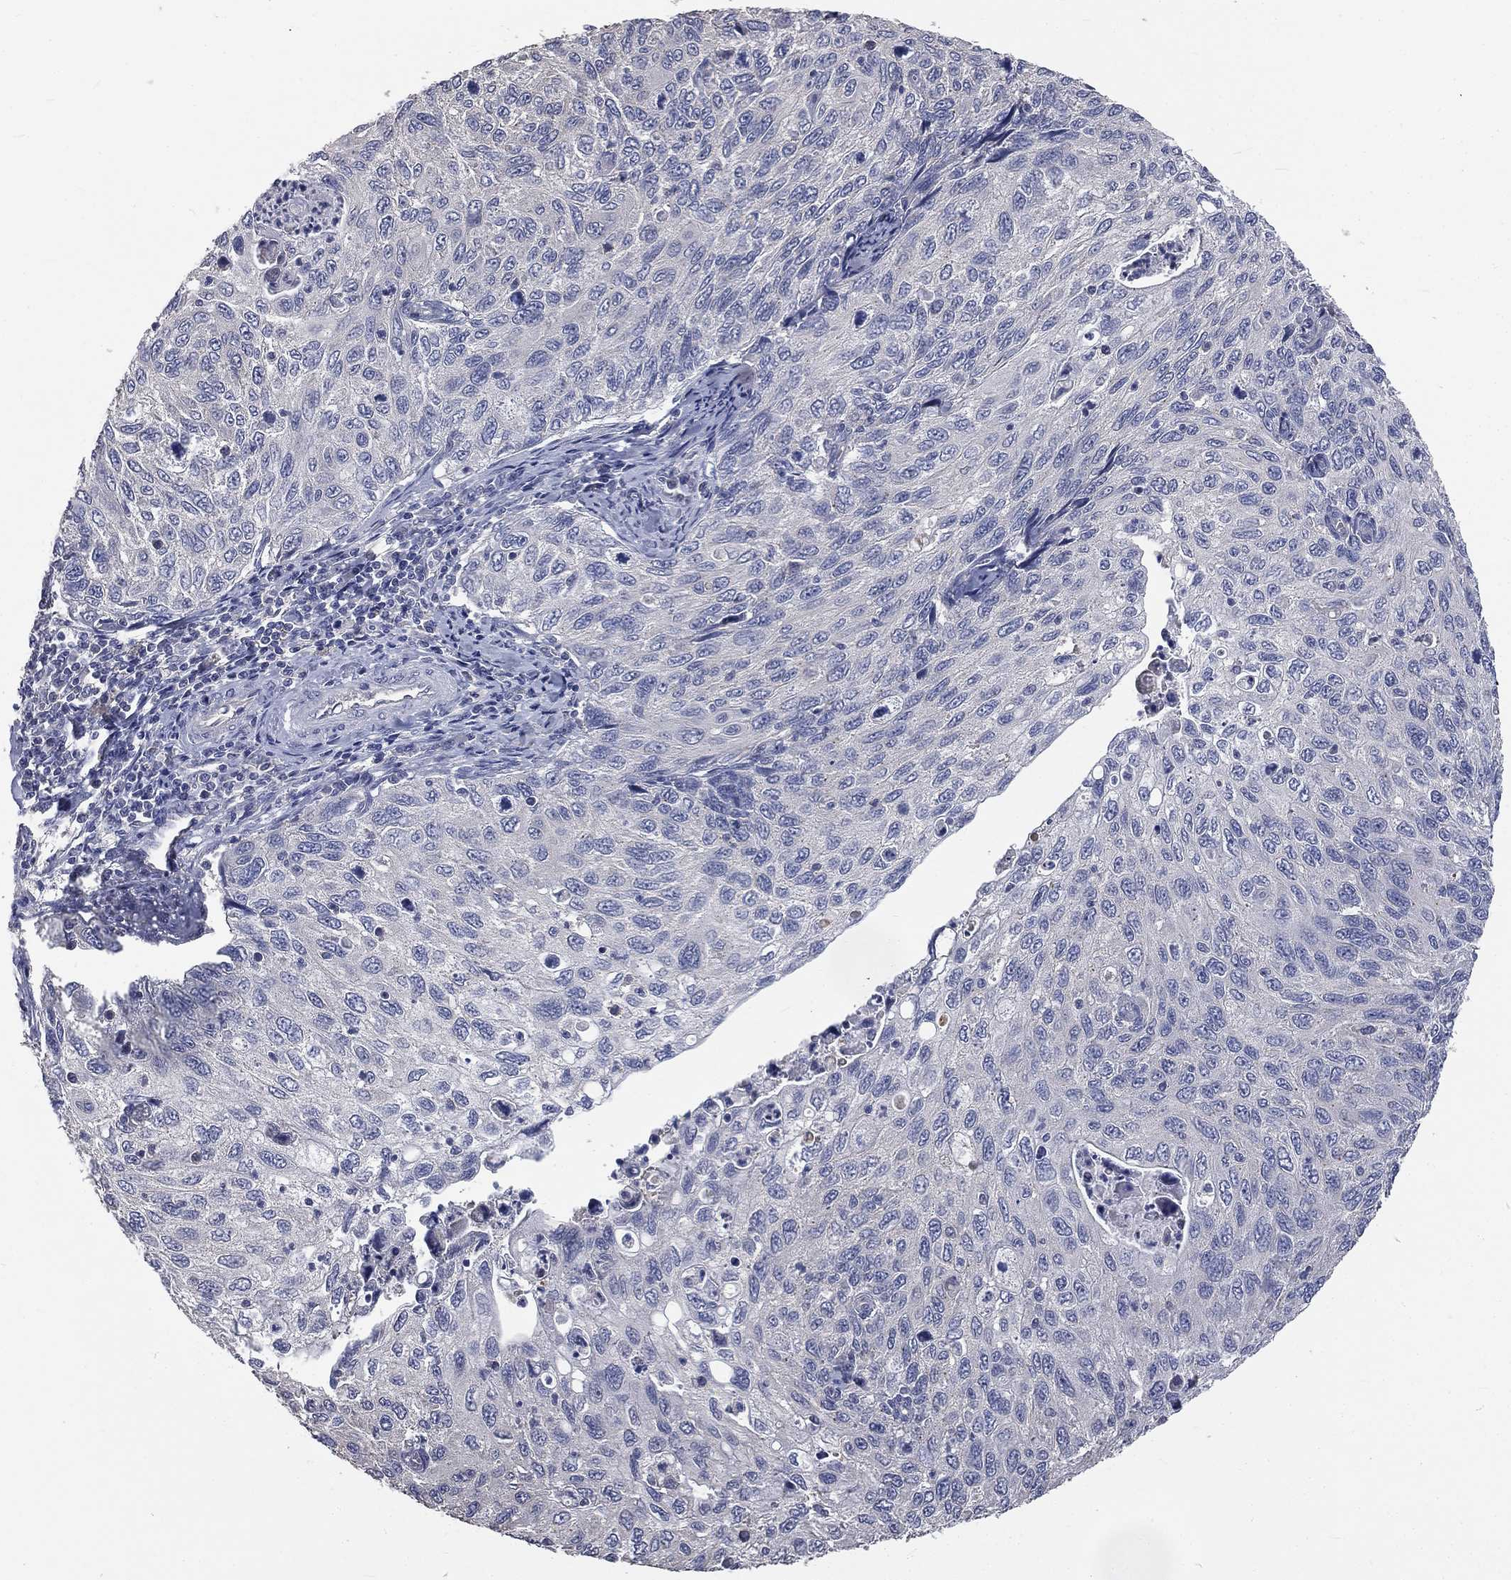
{"staining": {"intensity": "negative", "quantity": "none", "location": "none"}, "tissue": "cervical cancer", "cell_type": "Tumor cells", "image_type": "cancer", "snomed": [{"axis": "morphology", "description": "Squamous cell carcinoma, NOS"}, {"axis": "topography", "description": "Cervix"}], "caption": "Histopathology image shows no significant protein positivity in tumor cells of cervical cancer.", "gene": "CROCC", "patient": {"sex": "female", "age": 70}}